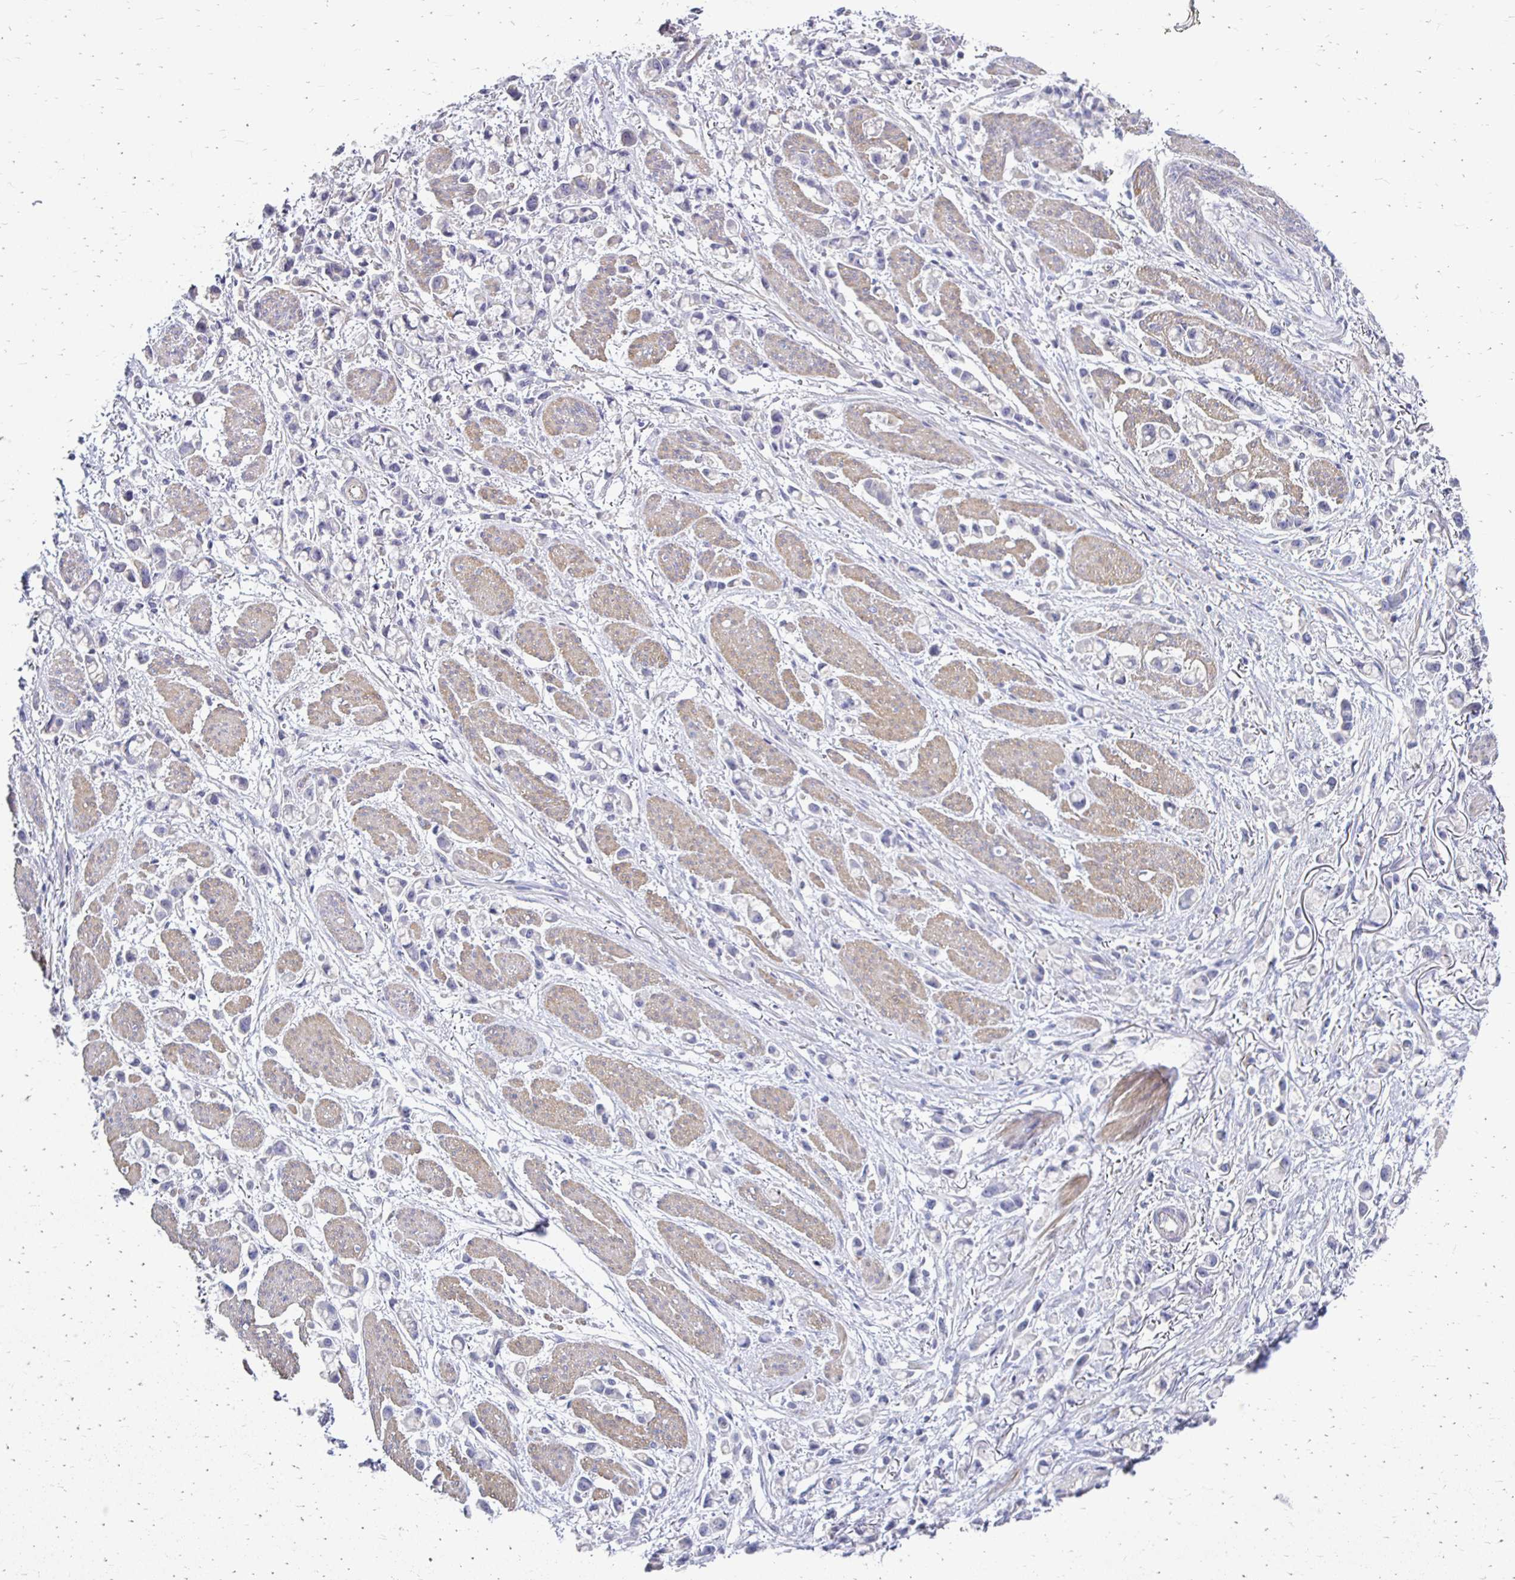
{"staining": {"intensity": "negative", "quantity": "none", "location": "none"}, "tissue": "stomach cancer", "cell_type": "Tumor cells", "image_type": "cancer", "snomed": [{"axis": "morphology", "description": "Adenocarcinoma, NOS"}, {"axis": "topography", "description": "Stomach"}], "caption": "Human adenocarcinoma (stomach) stained for a protein using immunohistochemistry displays no expression in tumor cells.", "gene": "AKAP6", "patient": {"sex": "female", "age": 81}}